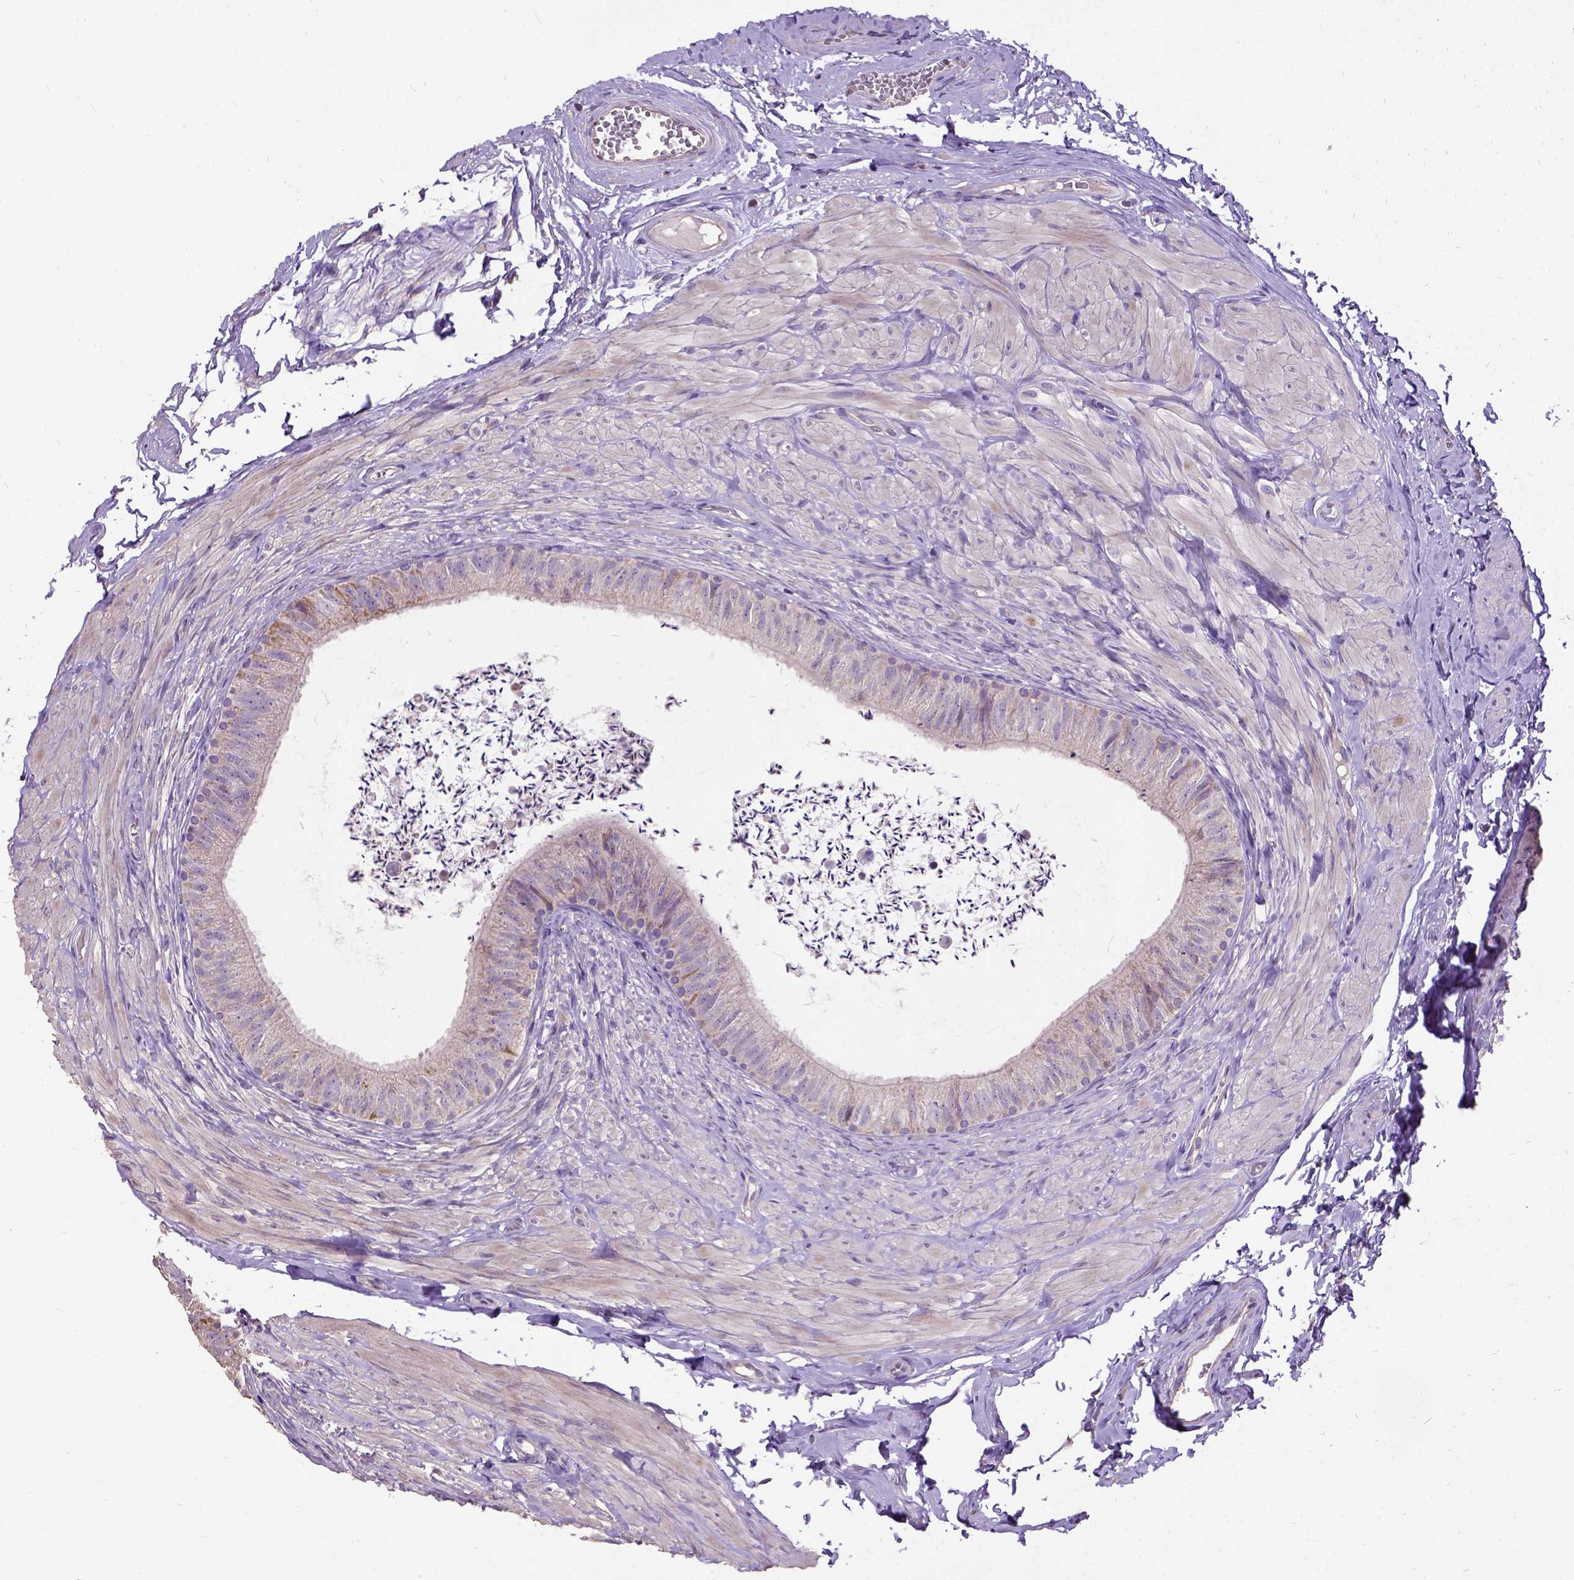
{"staining": {"intensity": "moderate", "quantity": "<25%", "location": "cytoplasmic/membranous"}, "tissue": "epididymis", "cell_type": "Glandular cells", "image_type": "normal", "snomed": [{"axis": "morphology", "description": "Normal tissue, NOS"}, {"axis": "topography", "description": "Epididymis, spermatic cord, NOS"}, {"axis": "topography", "description": "Epididymis"}, {"axis": "topography", "description": "Peripheral nerve tissue"}], "caption": "The image demonstrates staining of benign epididymis, revealing moderate cytoplasmic/membranous protein staining (brown color) within glandular cells. The staining was performed using DAB (3,3'-diaminobenzidine), with brown indicating positive protein expression. Nuclei are stained blue with hematoxylin.", "gene": "DQX1", "patient": {"sex": "male", "age": 29}}